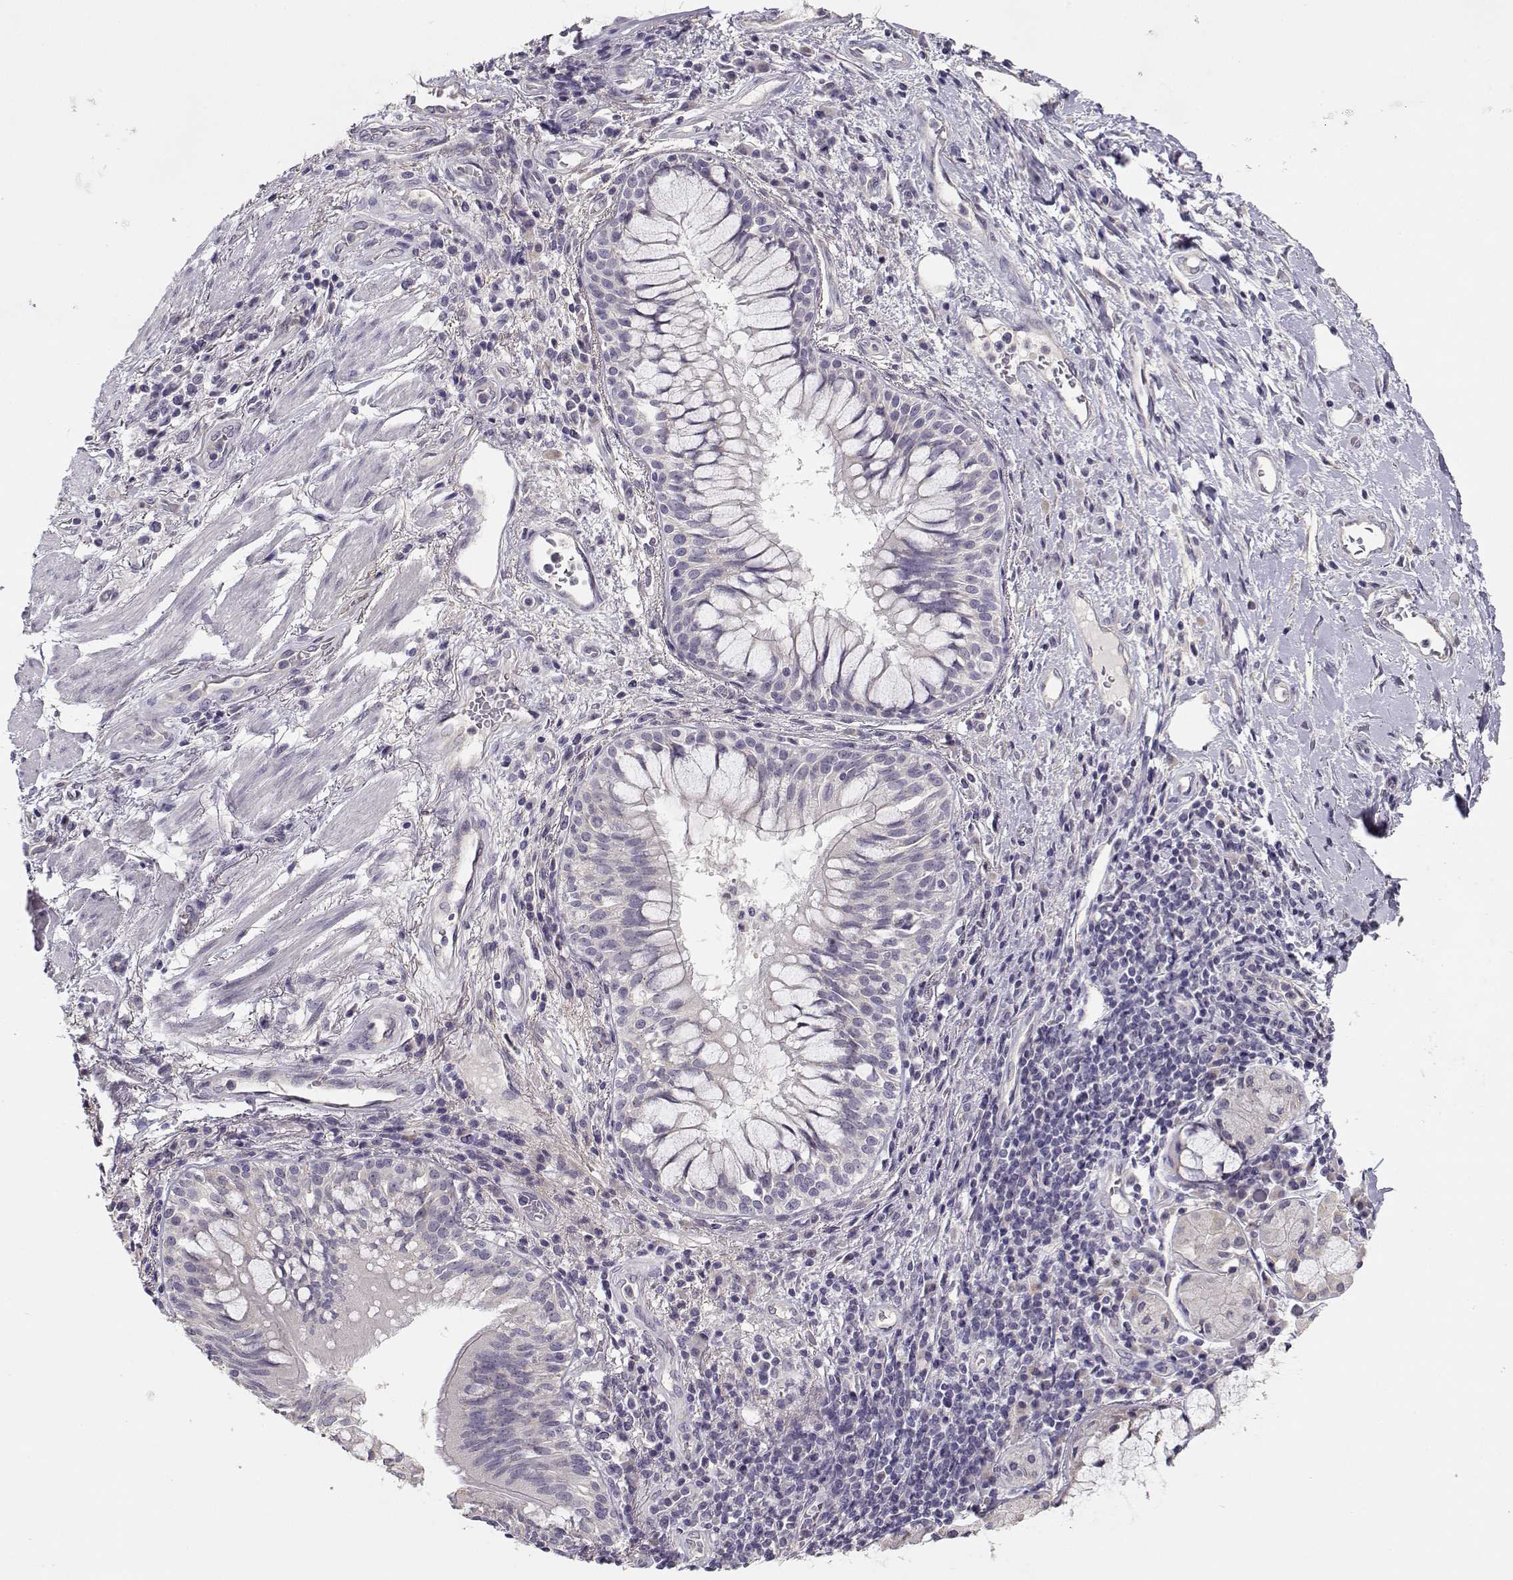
{"staining": {"intensity": "negative", "quantity": "none", "location": "none"}, "tissue": "lung cancer", "cell_type": "Tumor cells", "image_type": "cancer", "snomed": [{"axis": "morphology", "description": "Normal tissue, NOS"}, {"axis": "morphology", "description": "Squamous cell carcinoma, NOS"}, {"axis": "topography", "description": "Bronchus"}, {"axis": "topography", "description": "Lung"}], "caption": "DAB immunohistochemical staining of lung cancer demonstrates no significant expression in tumor cells.", "gene": "TMEM145", "patient": {"sex": "male", "age": 64}}